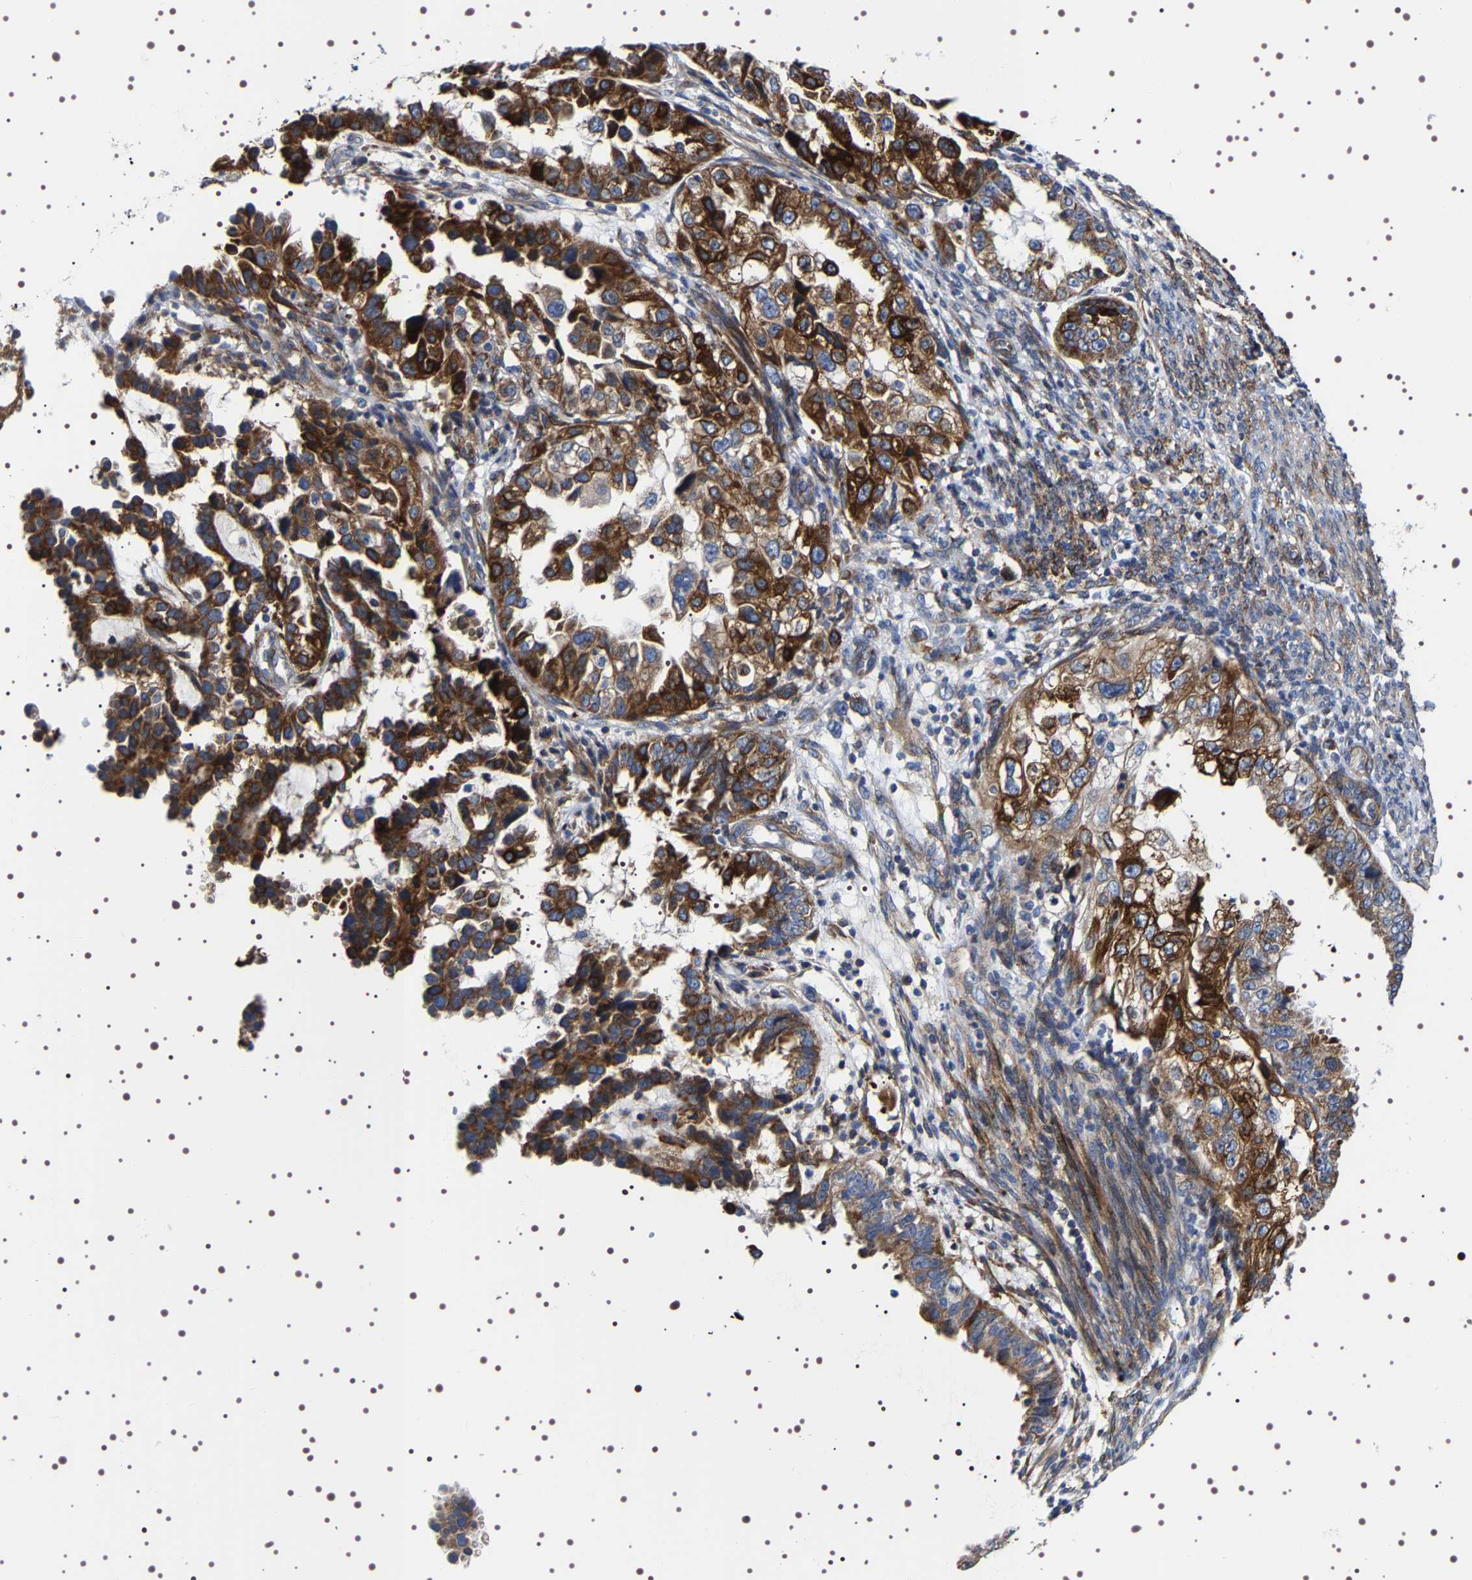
{"staining": {"intensity": "strong", "quantity": ">75%", "location": "cytoplasmic/membranous"}, "tissue": "endometrial cancer", "cell_type": "Tumor cells", "image_type": "cancer", "snomed": [{"axis": "morphology", "description": "Adenocarcinoma, NOS"}, {"axis": "topography", "description": "Endometrium"}], "caption": "Brown immunohistochemical staining in endometrial cancer (adenocarcinoma) demonstrates strong cytoplasmic/membranous expression in about >75% of tumor cells. (DAB = brown stain, brightfield microscopy at high magnification).", "gene": "SQLE", "patient": {"sex": "female", "age": 85}}